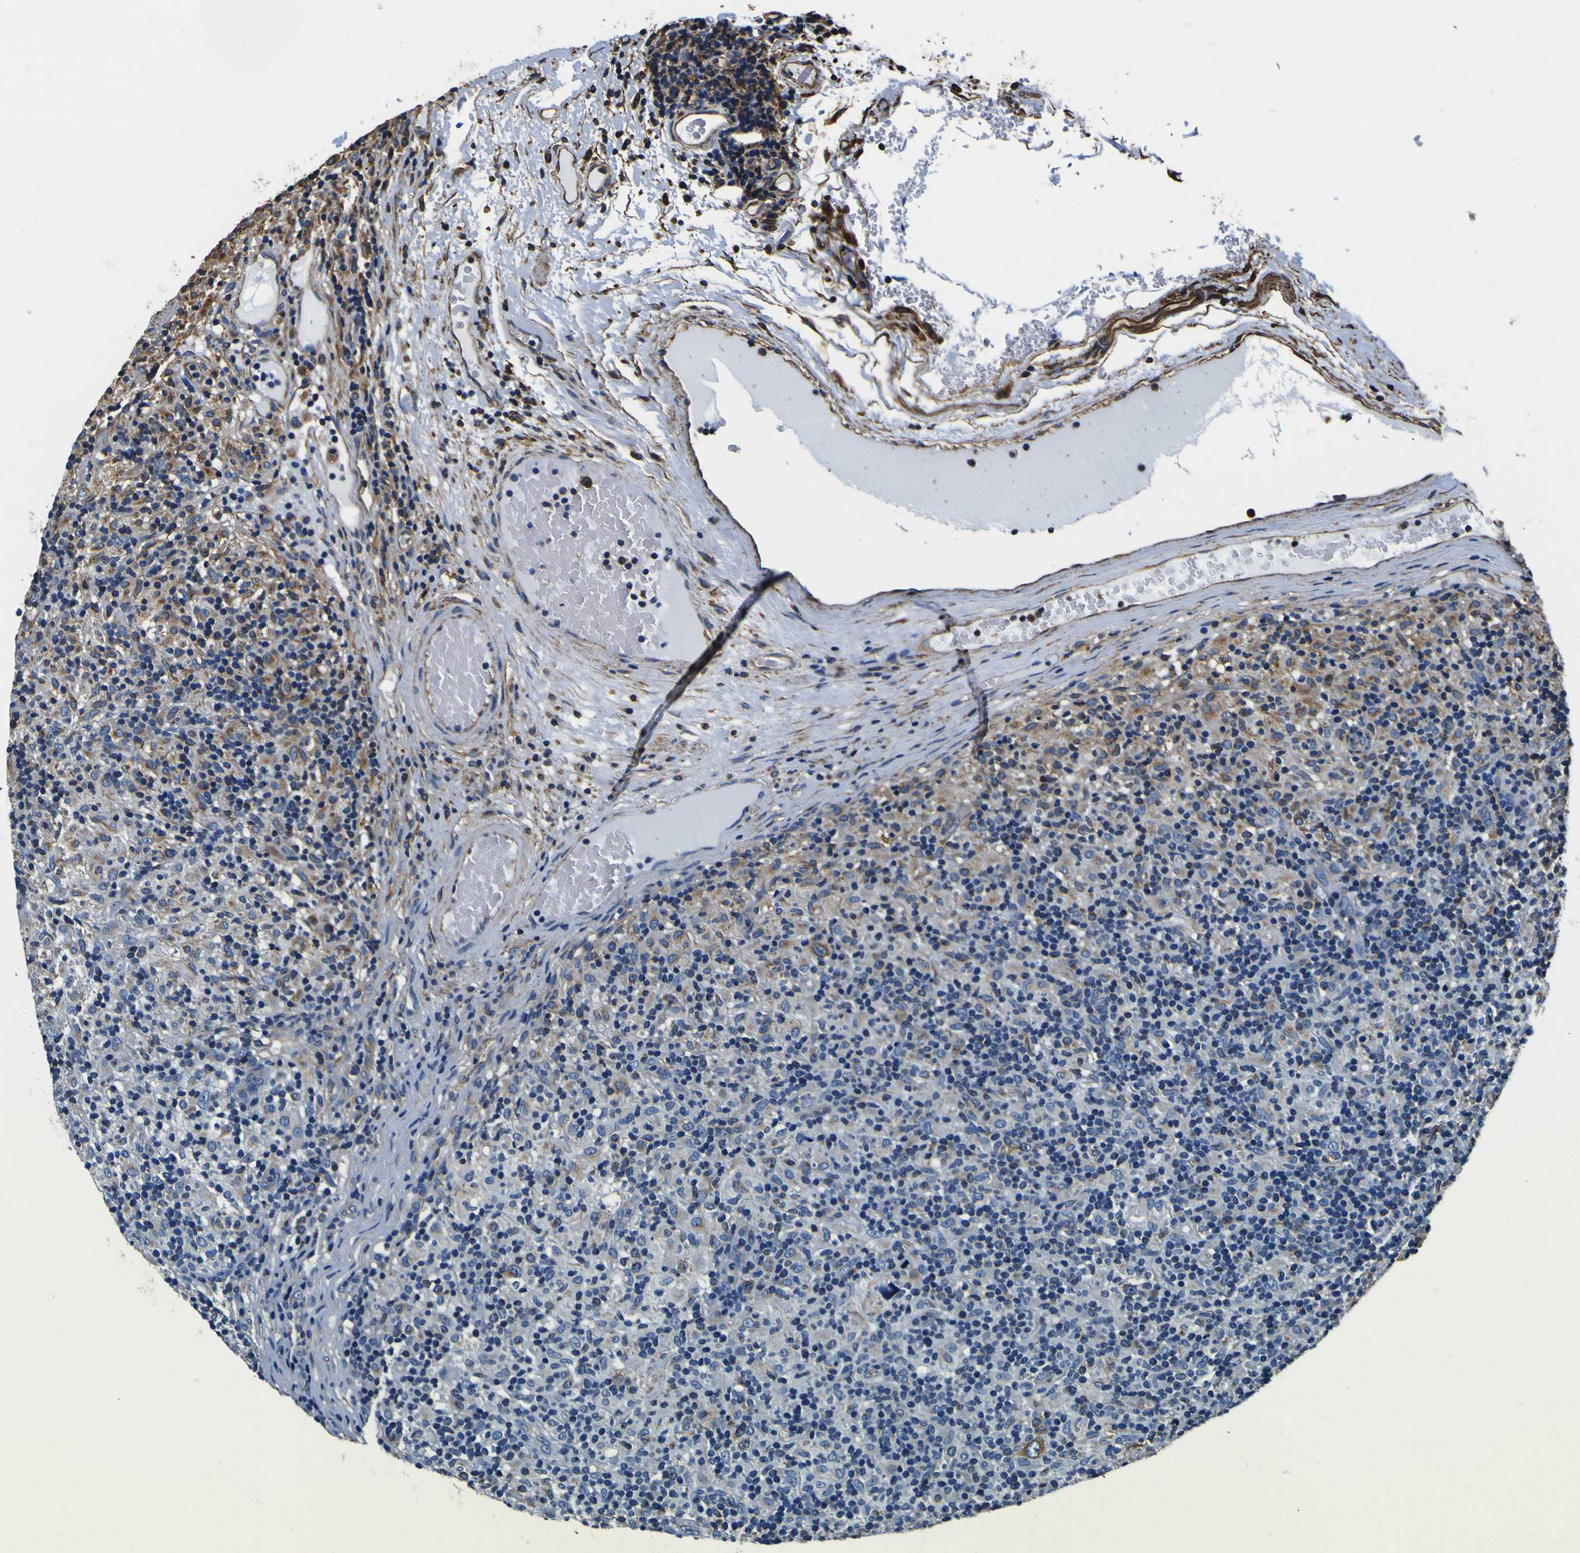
{"staining": {"intensity": "moderate", "quantity": ">75%", "location": "cytoplasmic/membranous"}, "tissue": "lymphoma", "cell_type": "Tumor cells", "image_type": "cancer", "snomed": [{"axis": "morphology", "description": "Hodgkin's disease, NOS"}, {"axis": "topography", "description": "Lymph node"}], "caption": "Immunohistochemical staining of human lymphoma shows moderate cytoplasmic/membranous protein expression in approximately >75% of tumor cells.", "gene": "TUBA1B", "patient": {"sex": "male", "age": 70}}